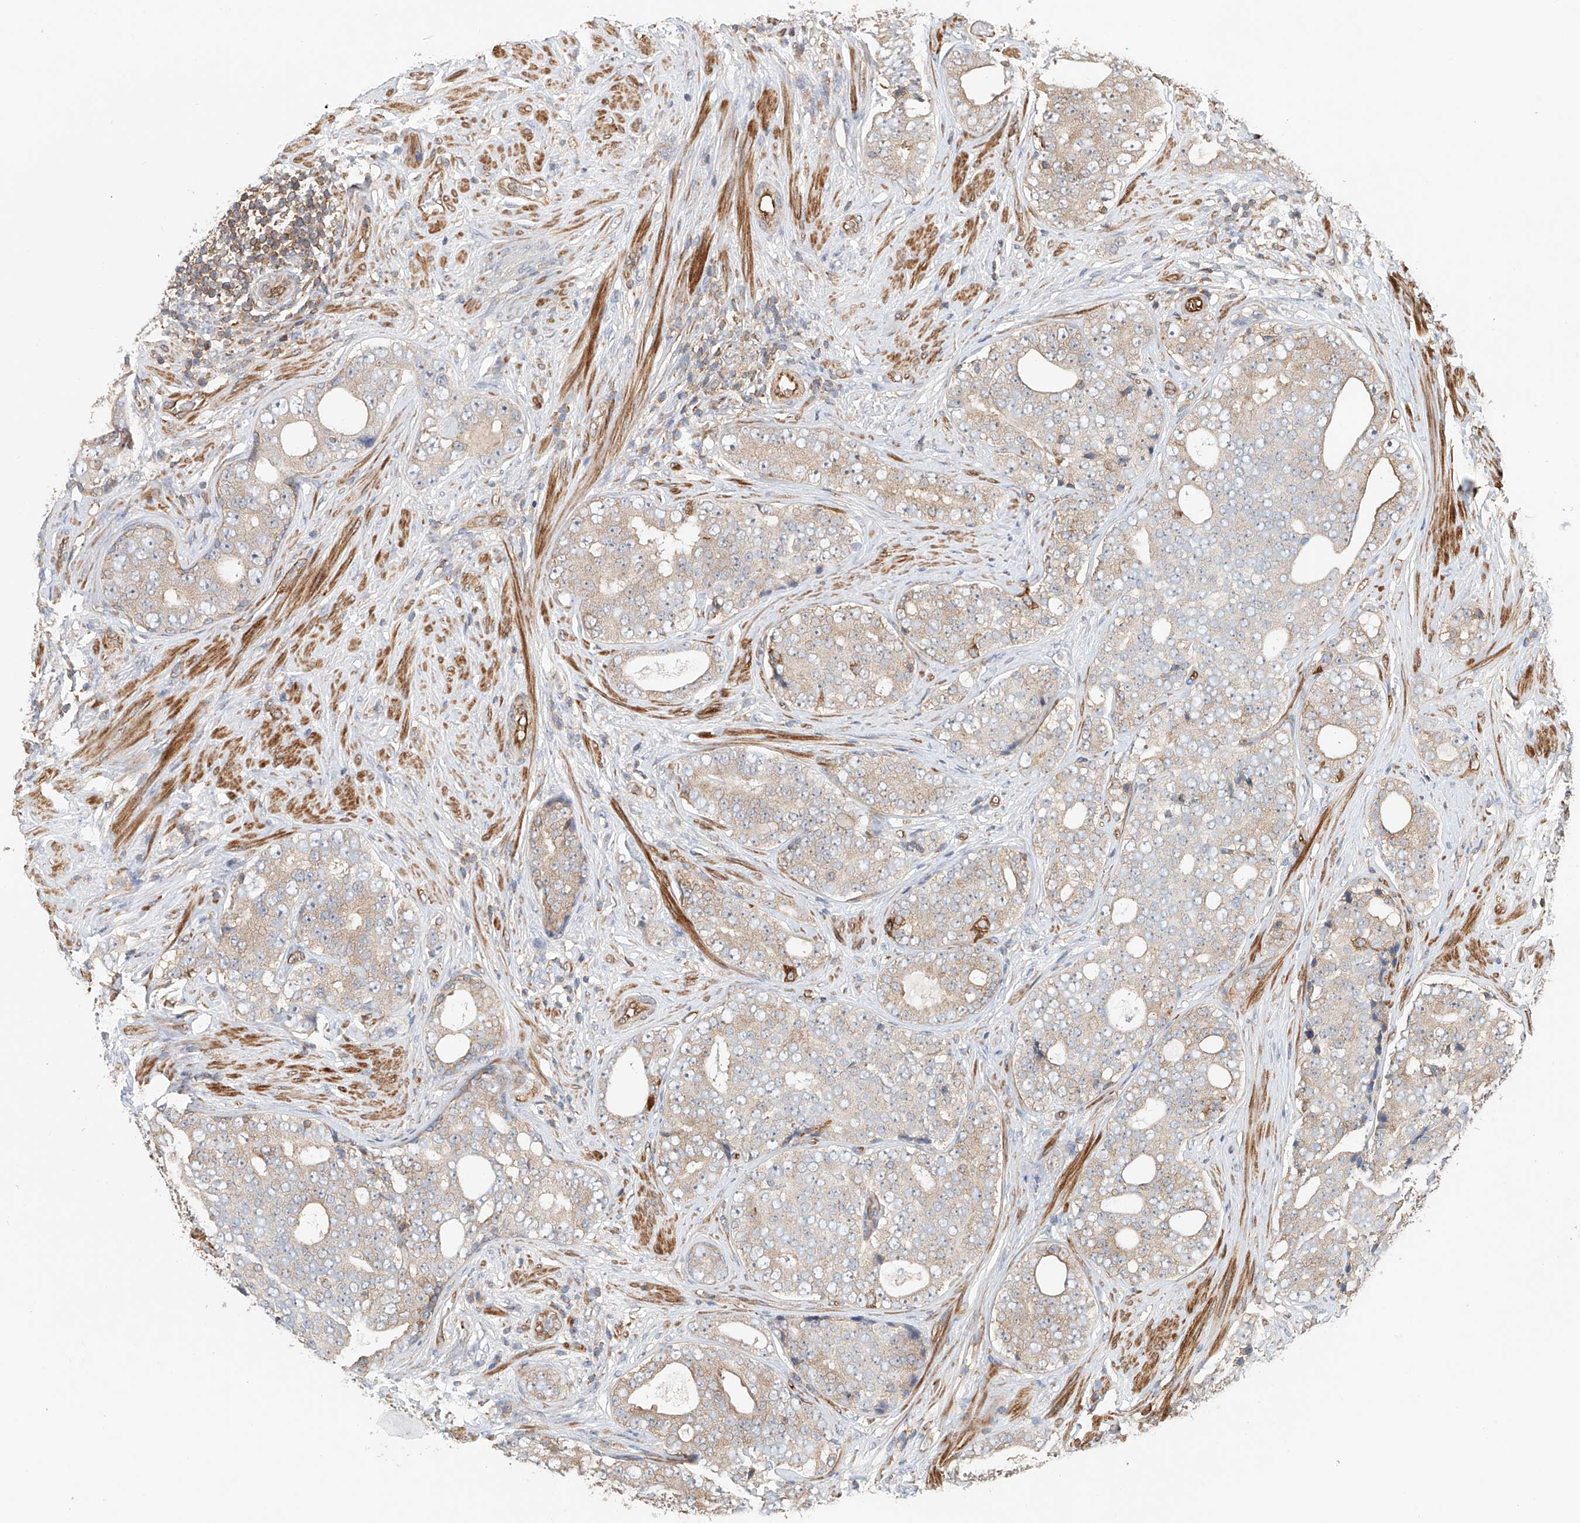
{"staining": {"intensity": "weak", "quantity": "25%-75%", "location": "cytoplasmic/membranous"}, "tissue": "prostate cancer", "cell_type": "Tumor cells", "image_type": "cancer", "snomed": [{"axis": "morphology", "description": "Adenocarcinoma, High grade"}, {"axis": "topography", "description": "Prostate"}], "caption": "The histopathology image exhibits a brown stain indicating the presence of a protein in the cytoplasmic/membranous of tumor cells in prostate cancer.", "gene": "FRYL", "patient": {"sex": "male", "age": 56}}